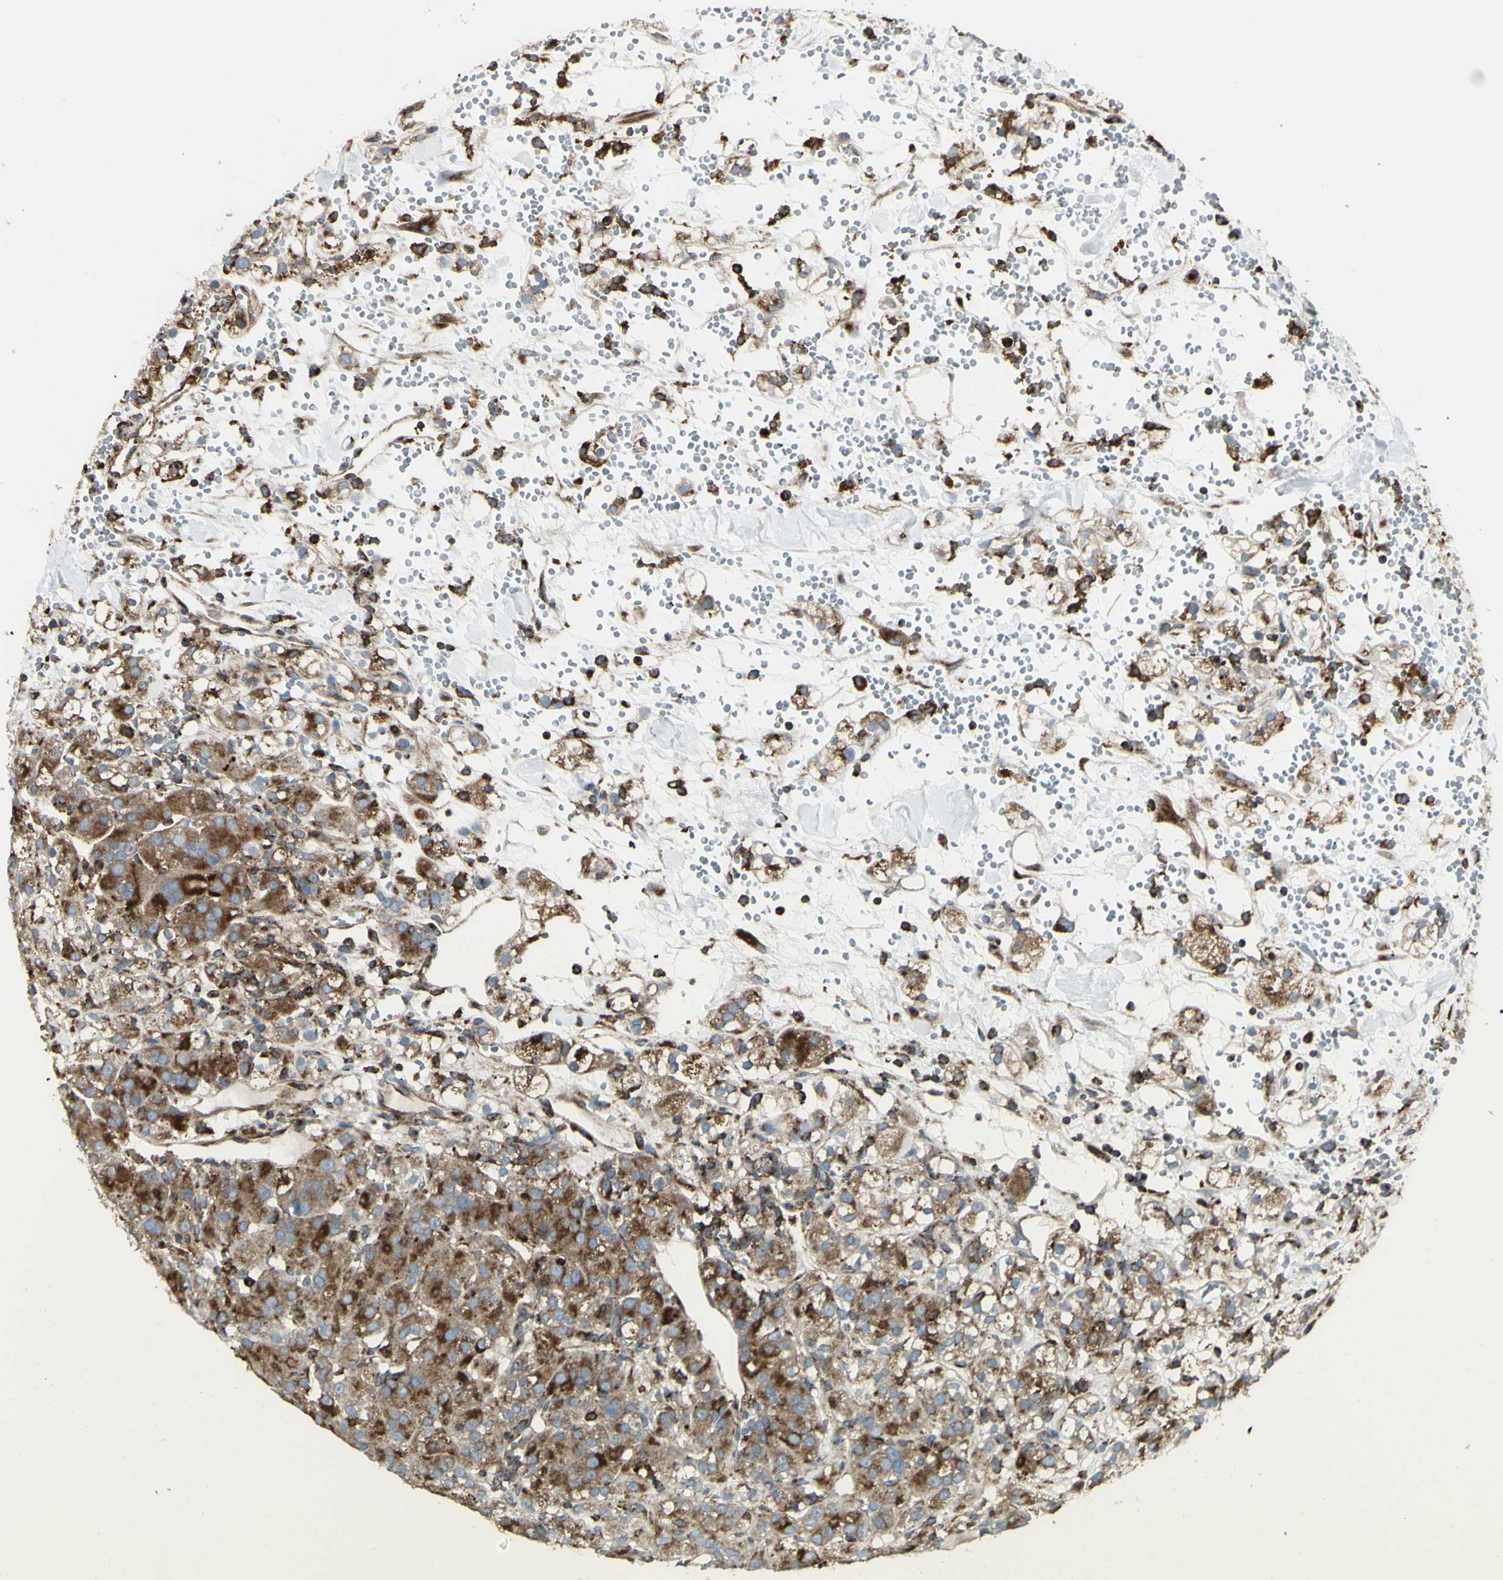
{"staining": {"intensity": "strong", "quantity": ">75%", "location": "cytoplasmic/membranous"}, "tissue": "renal cancer", "cell_type": "Tumor cells", "image_type": "cancer", "snomed": [{"axis": "morphology", "description": "Adenocarcinoma, NOS"}, {"axis": "topography", "description": "Kidney"}], "caption": "IHC staining of renal cancer, which exhibits high levels of strong cytoplasmic/membranous positivity in approximately >75% of tumor cells indicating strong cytoplasmic/membranous protein positivity. The staining was performed using DAB (3,3'-diaminobenzidine) (brown) for protein detection and nuclei were counterstained in hematoxylin (blue).", "gene": "NAPA", "patient": {"sex": "male", "age": 61}}